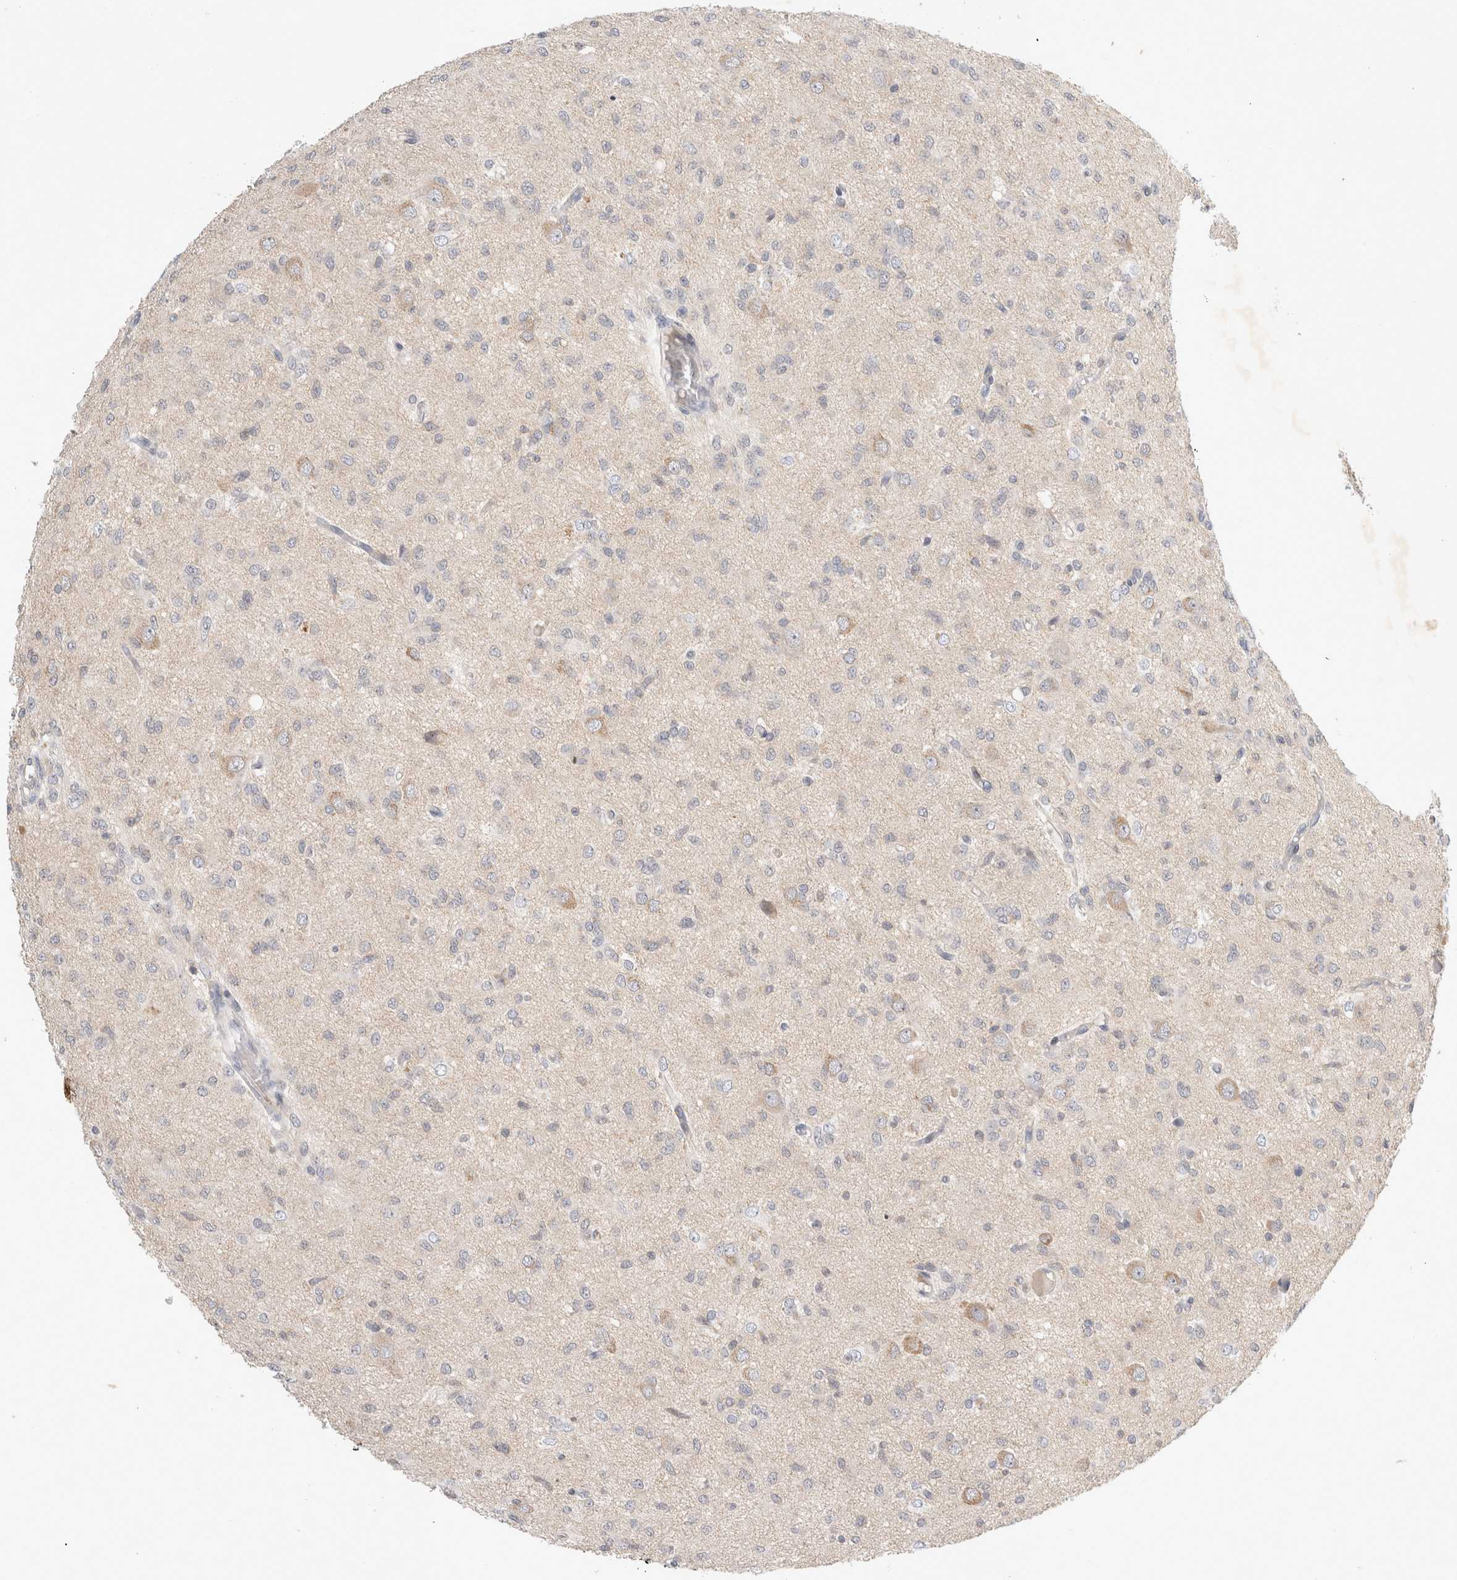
{"staining": {"intensity": "negative", "quantity": "none", "location": "none"}, "tissue": "glioma", "cell_type": "Tumor cells", "image_type": "cancer", "snomed": [{"axis": "morphology", "description": "Glioma, malignant, High grade"}, {"axis": "topography", "description": "Brain"}], "caption": "This is a micrograph of IHC staining of high-grade glioma (malignant), which shows no staining in tumor cells. The staining was performed using DAB to visualize the protein expression in brown, while the nuclei were stained in blue with hematoxylin (Magnification: 20x).", "gene": "NEDD4L", "patient": {"sex": "female", "age": 59}}